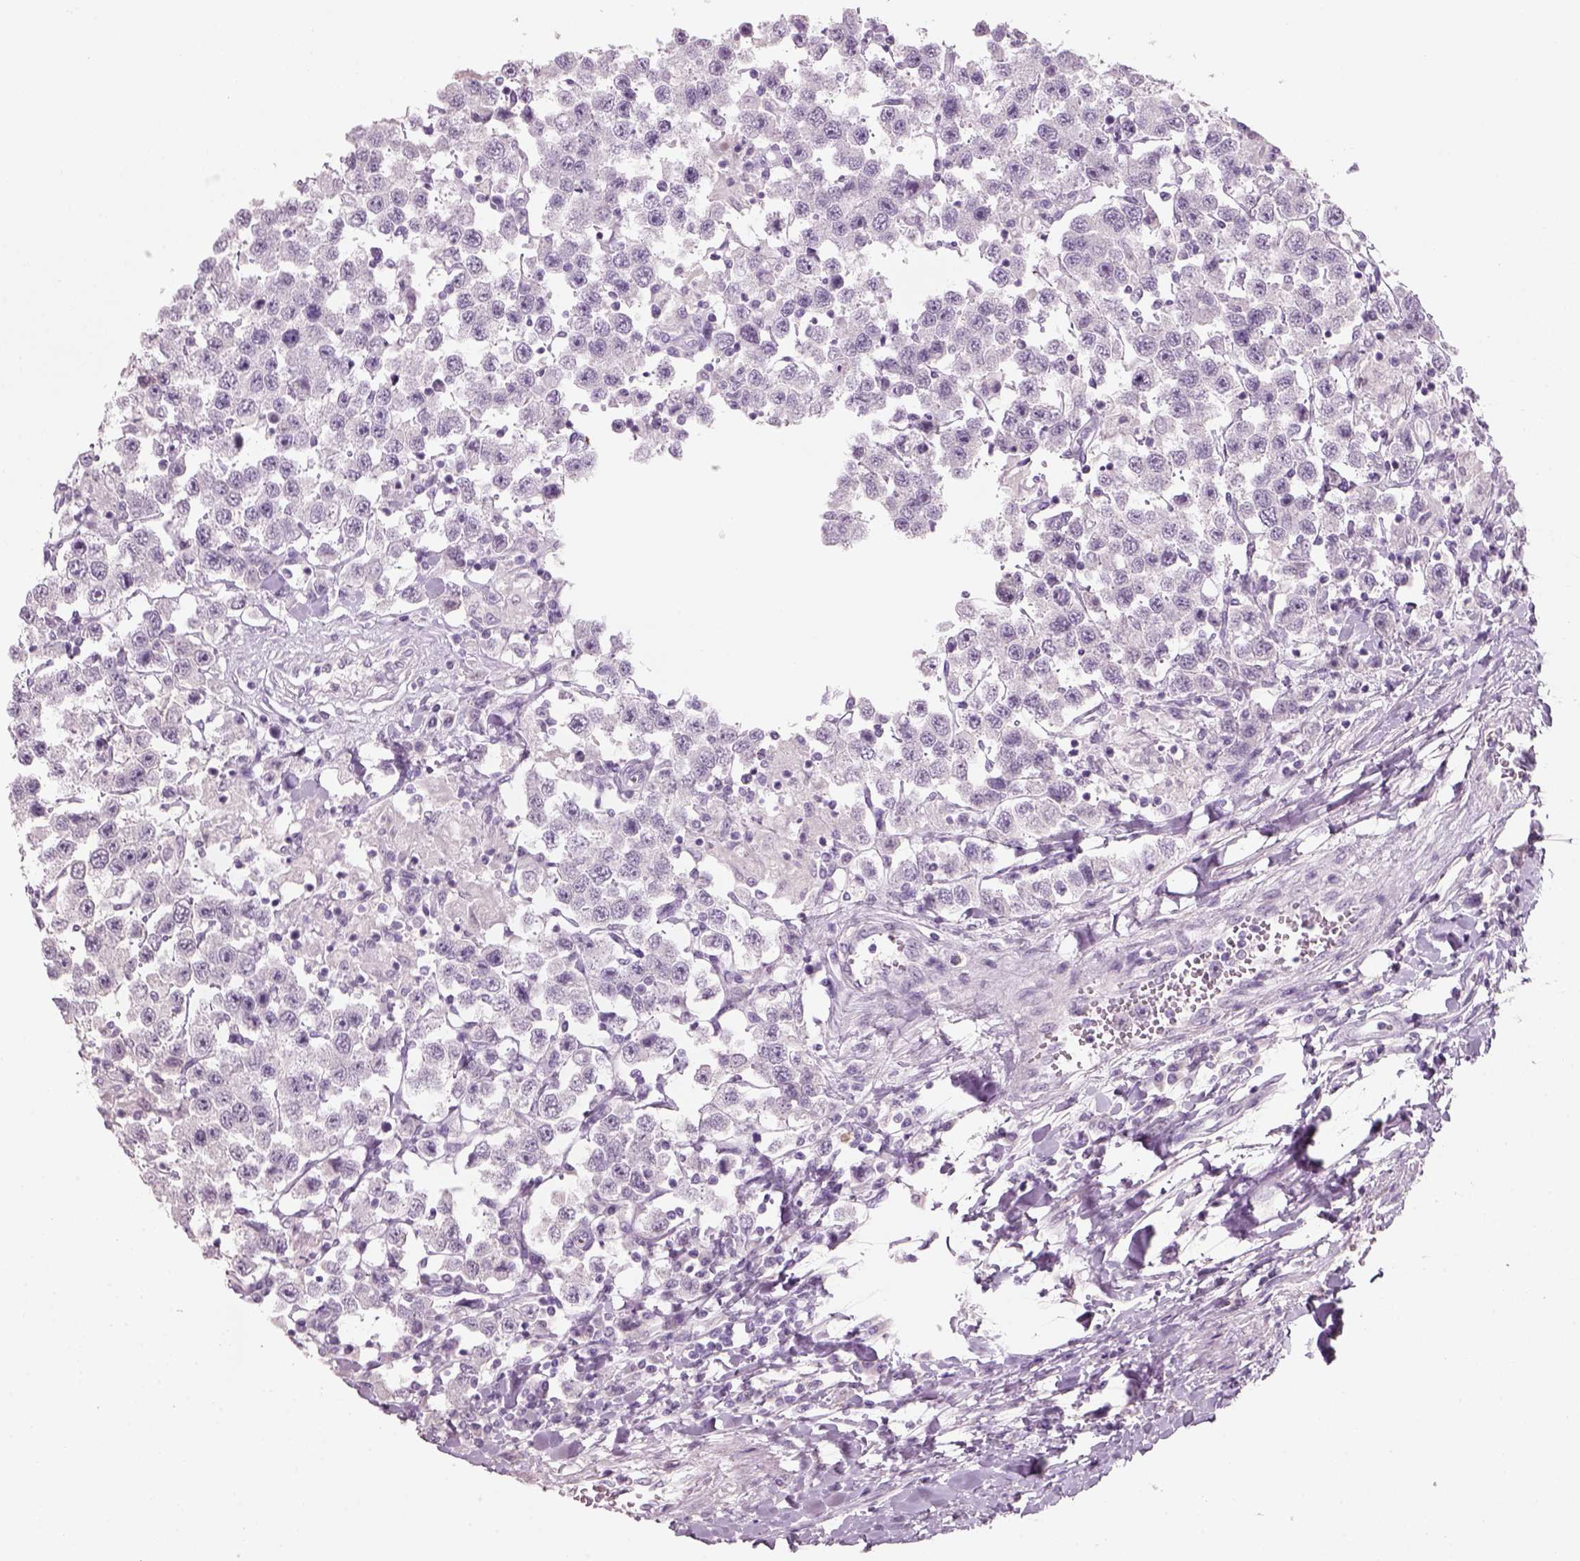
{"staining": {"intensity": "negative", "quantity": "none", "location": "none"}, "tissue": "testis cancer", "cell_type": "Tumor cells", "image_type": "cancer", "snomed": [{"axis": "morphology", "description": "Seminoma, NOS"}, {"axis": "topography", "description": "Testis"}], "caption": "This is an immunohistochemistry (IHC) photomicrograph of human testis seminoma. There is no positivity in tumor cells.", "gene": "SLC6A2", "patient": {"sex": "male", "age": 45}}